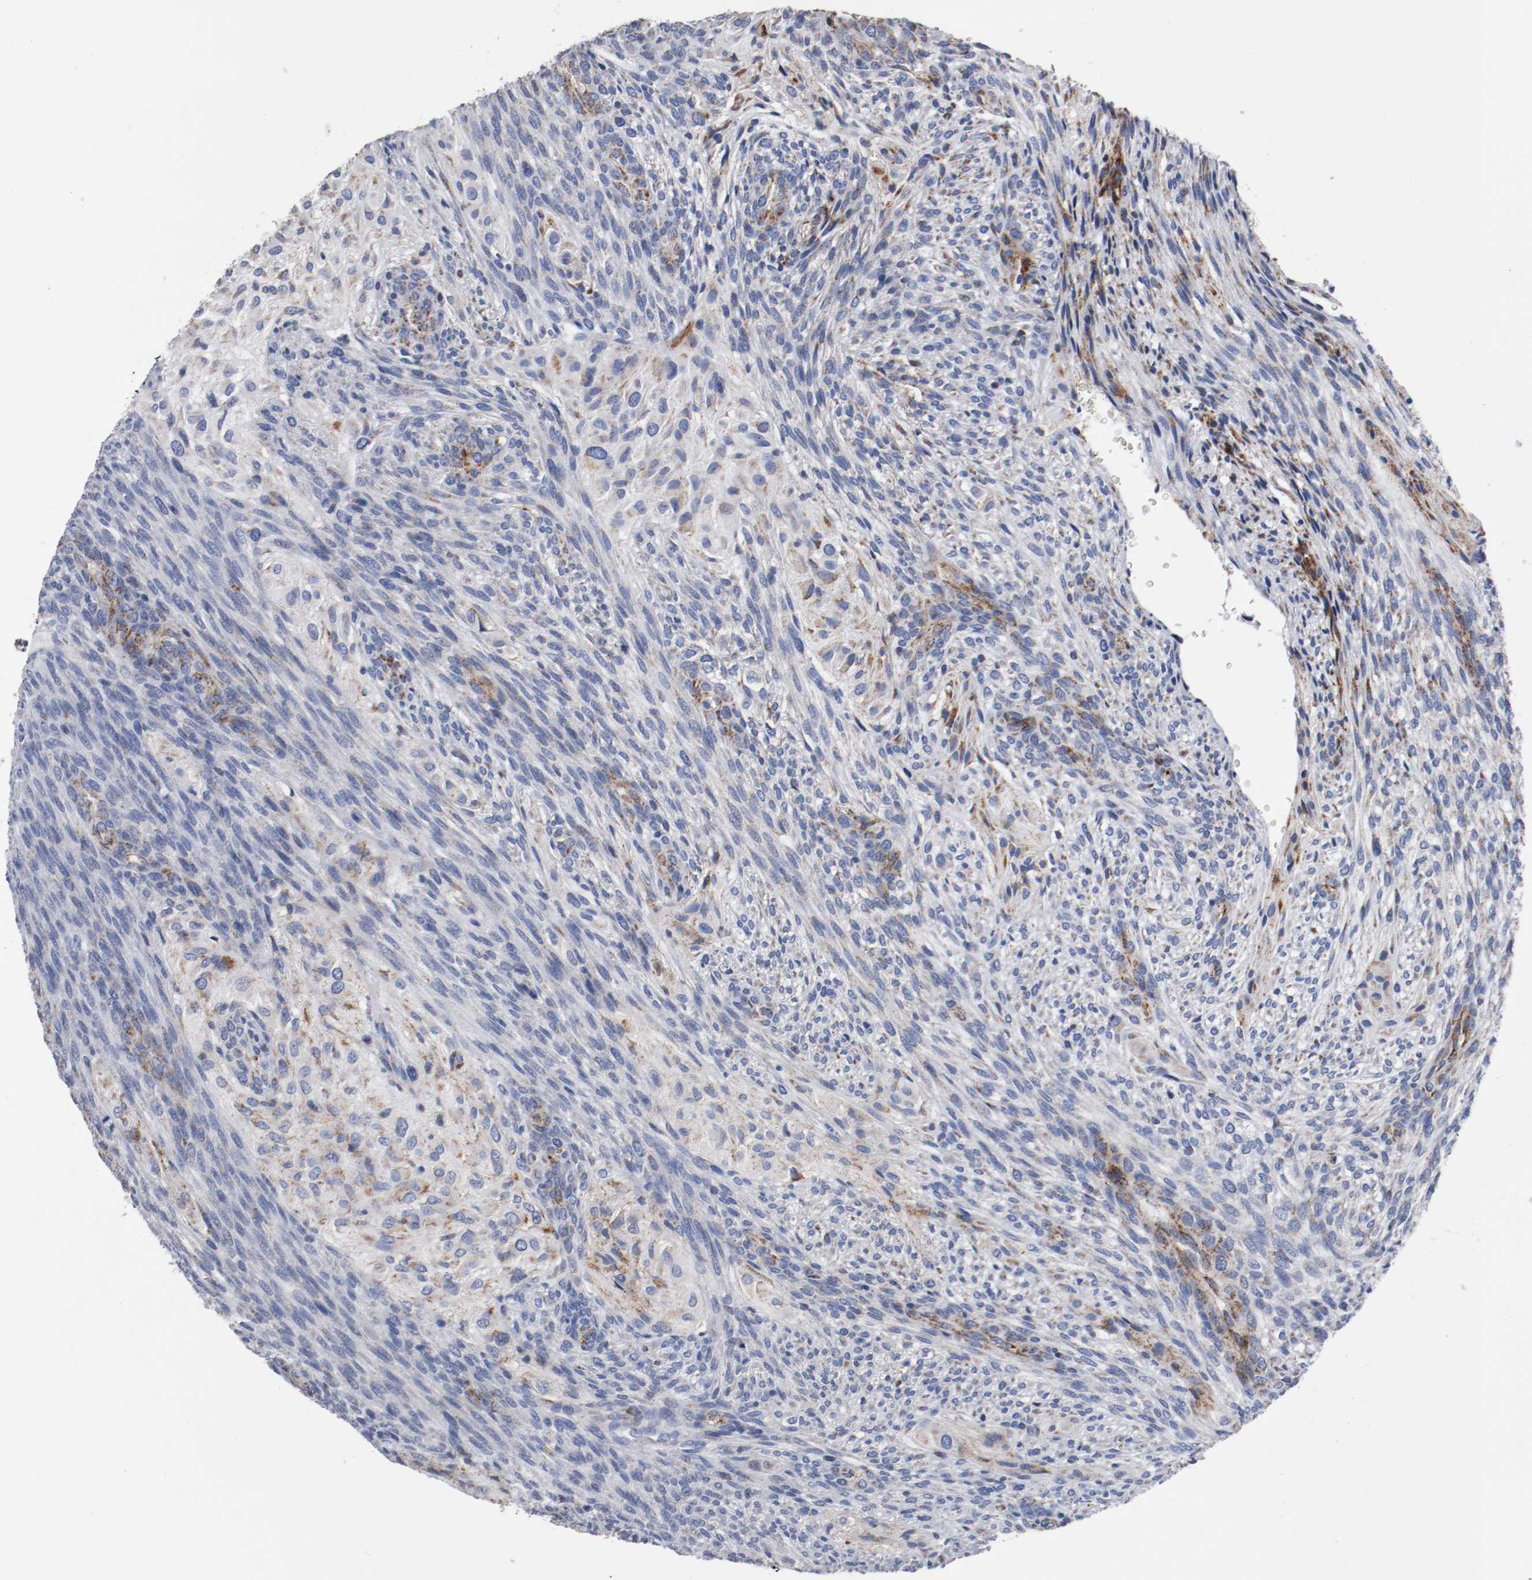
{"staining": {"intensity": "weak", "quantity": "<25%", "location": "cytoplasmic/membranous"}, "tissue": "glioma", "cell_type": "Tumor cells", "image_type": "cancer", "snomed": [{"axis": "morphology", "description": "Glioma, malignant, High grade"}, {"axis": "topography", "description": "Cerebral cortex"}], "caption": "The immunohistochemistry (IHC) image has no significant staining in tumor cells of malignant high-grade glioma tissue.", "gene": "TUBD1", "patient": {"sex": "female", "age": 55}}